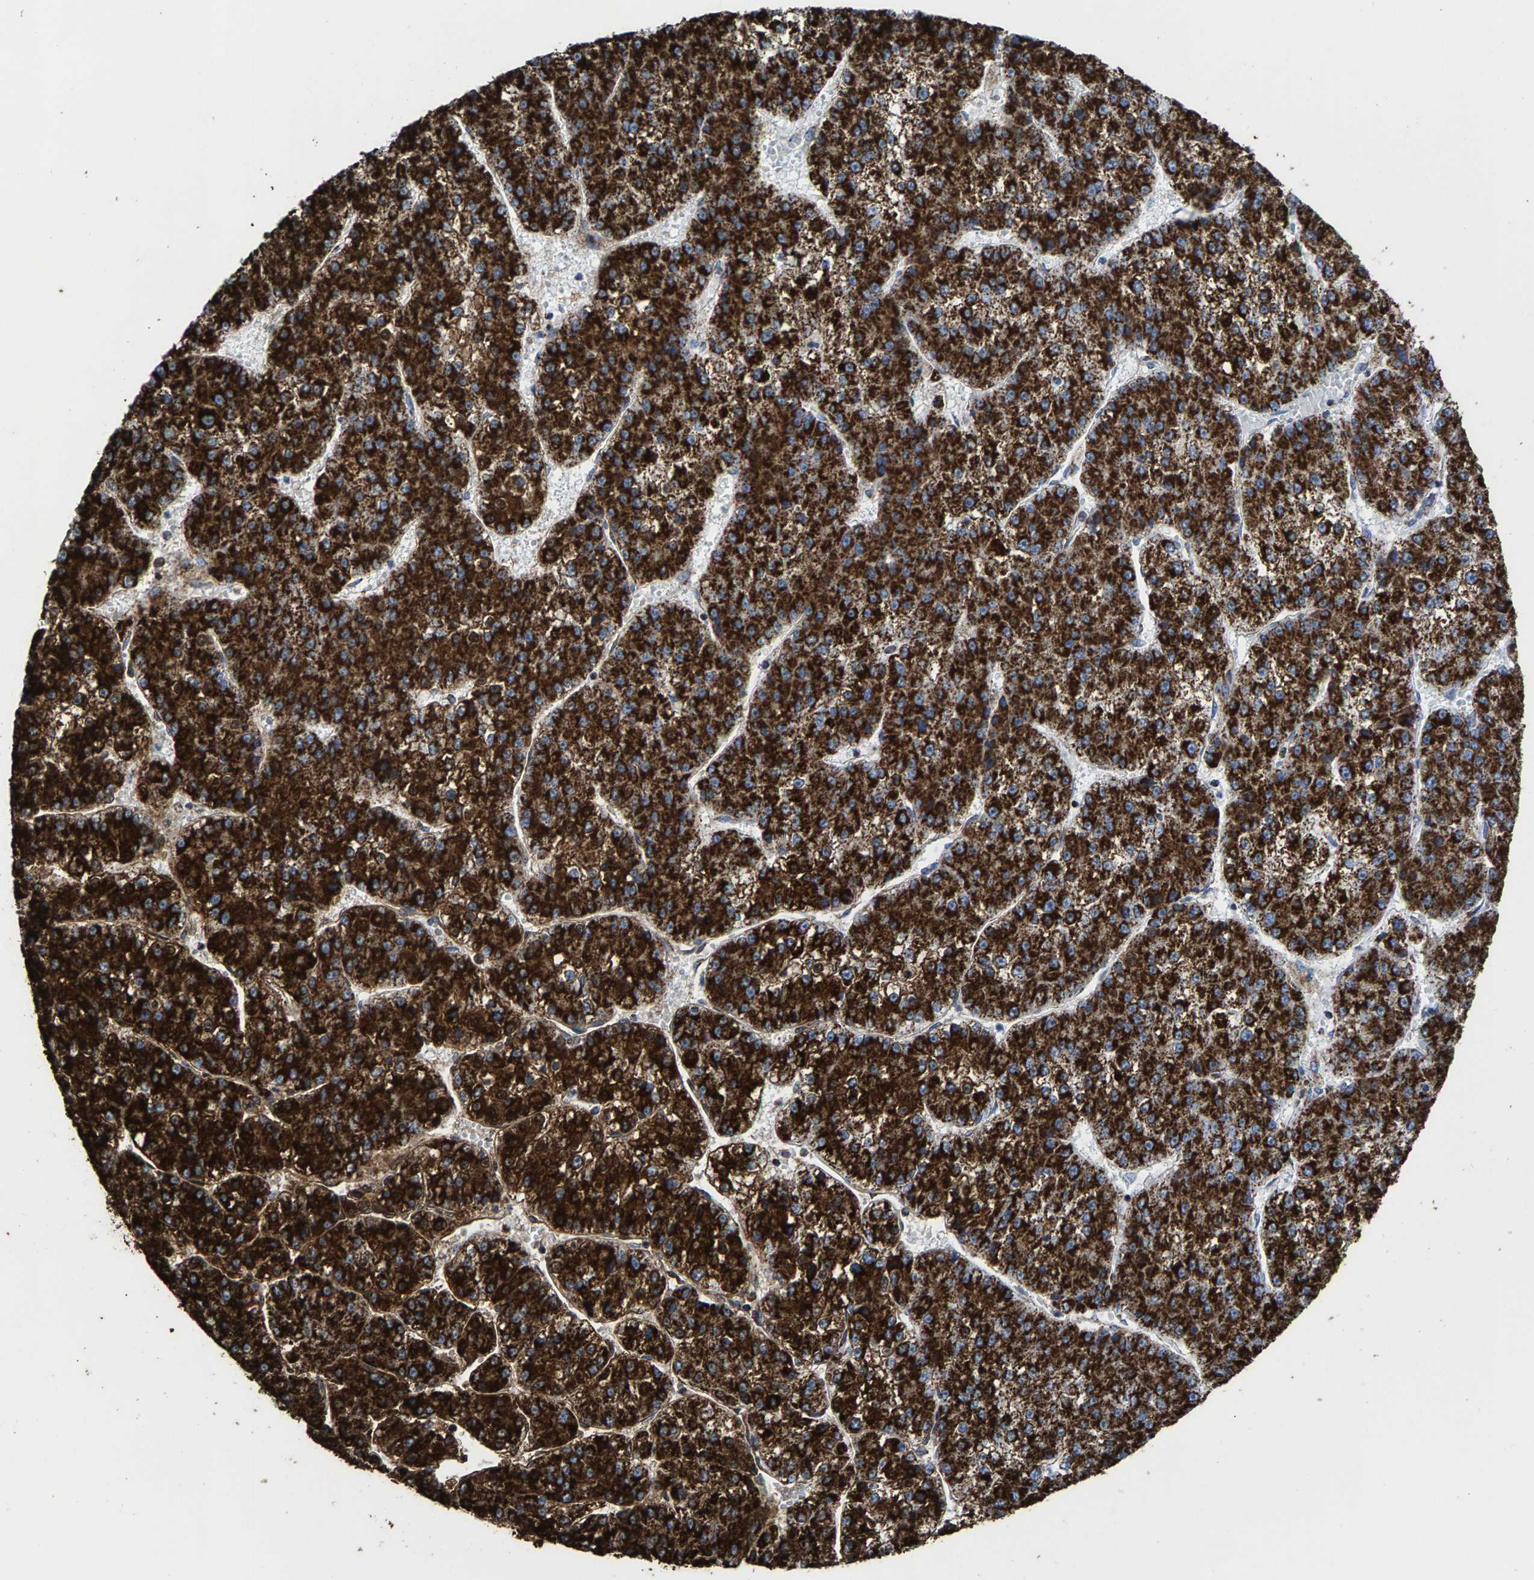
{"staining": {"intensity": "strong", "quantity": ">75%", "location": "cytoplasmic/membranous"}, "tissue": "liver cancer", "cell_type": "Tumor cells", "image_type": "cancer", "snomed": [{"axis": "morphology", "description": "Carcinoma, Hepatocellular, NOS"}, {"axis": "topography", "description": "Liver"}], "caption": "Liver cancer (hepatocellular carcinoma) stained for a protein displays strong cytoplasmic/membranous positivity in tumor cells. (Brightfield microscopy of DAB IHC at high magnification).", "gene": "ECHS1", "patient": {"sex": "female", "age": 73}}